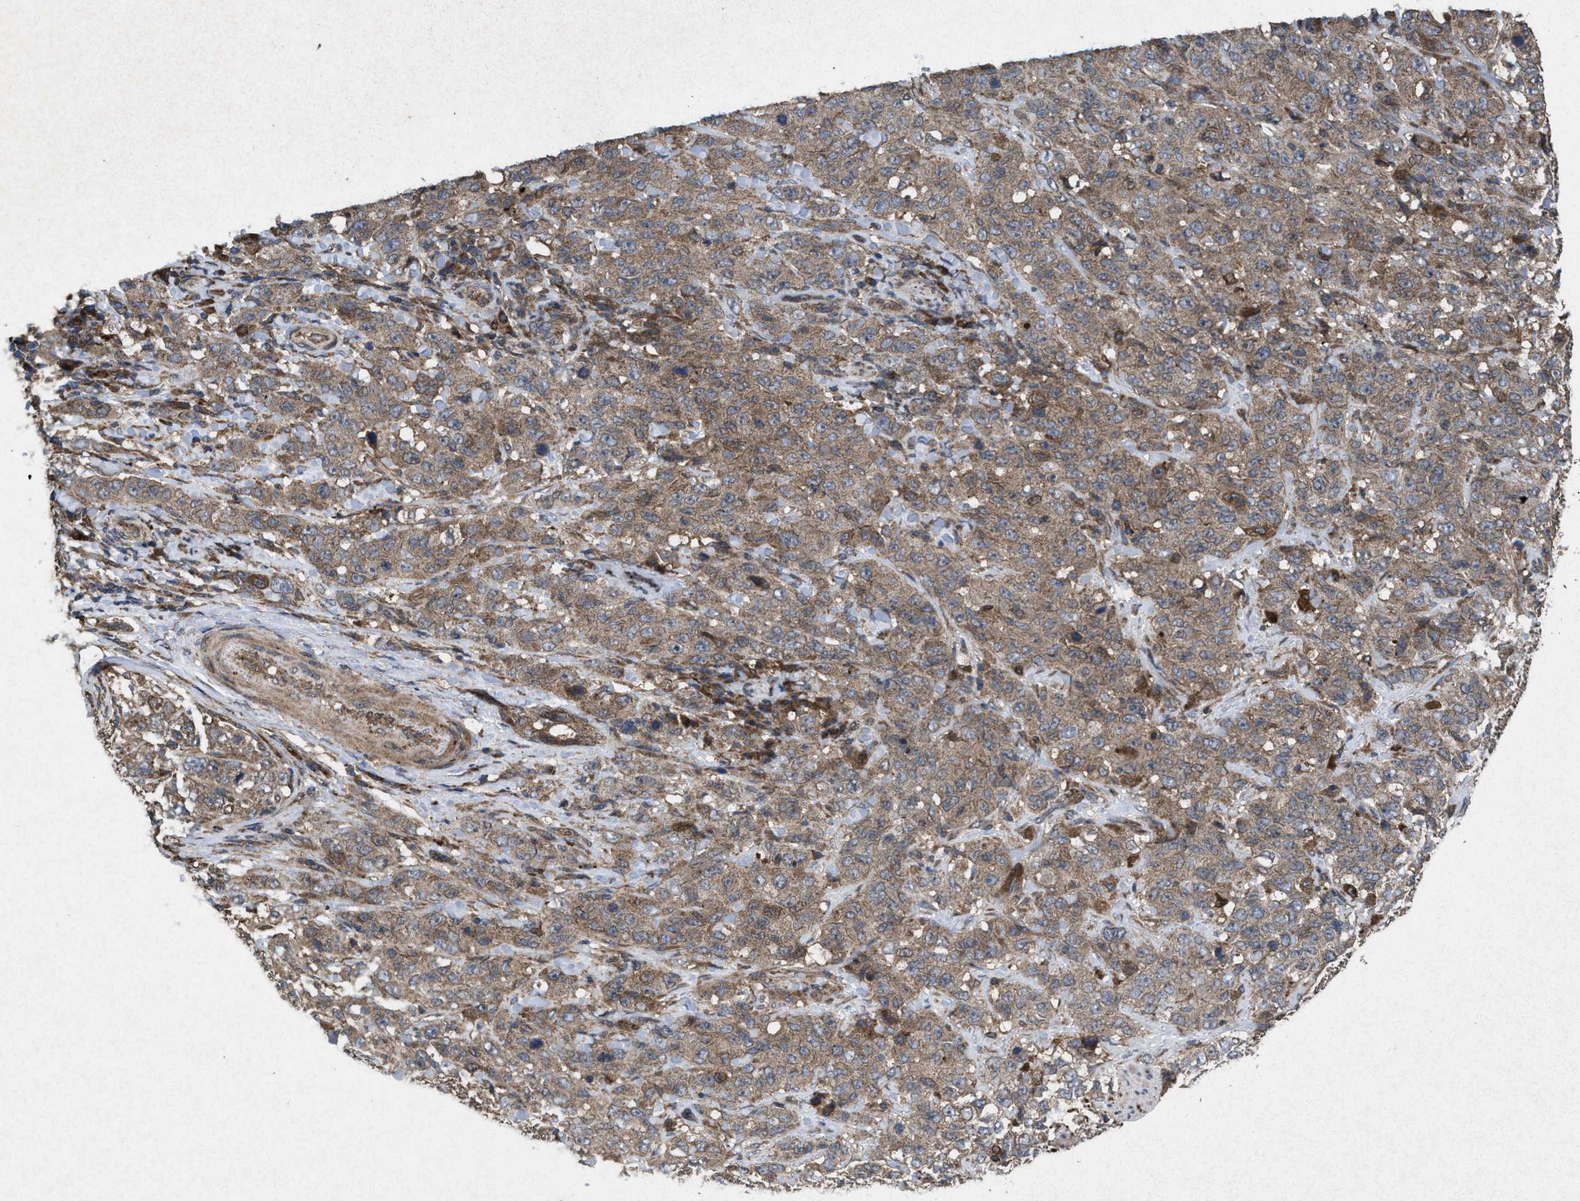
{"staining": {"intensity": "weak", "quantity": ">75%", "location": "cytoplasmic/membranous"}, "tissue": "stomach cancer", "cell_type": "Tumor cells", "image_type": "cancer", "snomed": [{"axis": "morphology", "description": "Adenocarcinoma, NOS"}, {"axis": "topography", "description": "Stomach"}], "caption": "The micrograph reveals a brown stain indicating the presence of a protein in the cytoplasmic/membranous of tumor cells in adenocarcinoma (stomach).", "gene": "MSI2", "patient": {"sex": "male", "age": 48}}